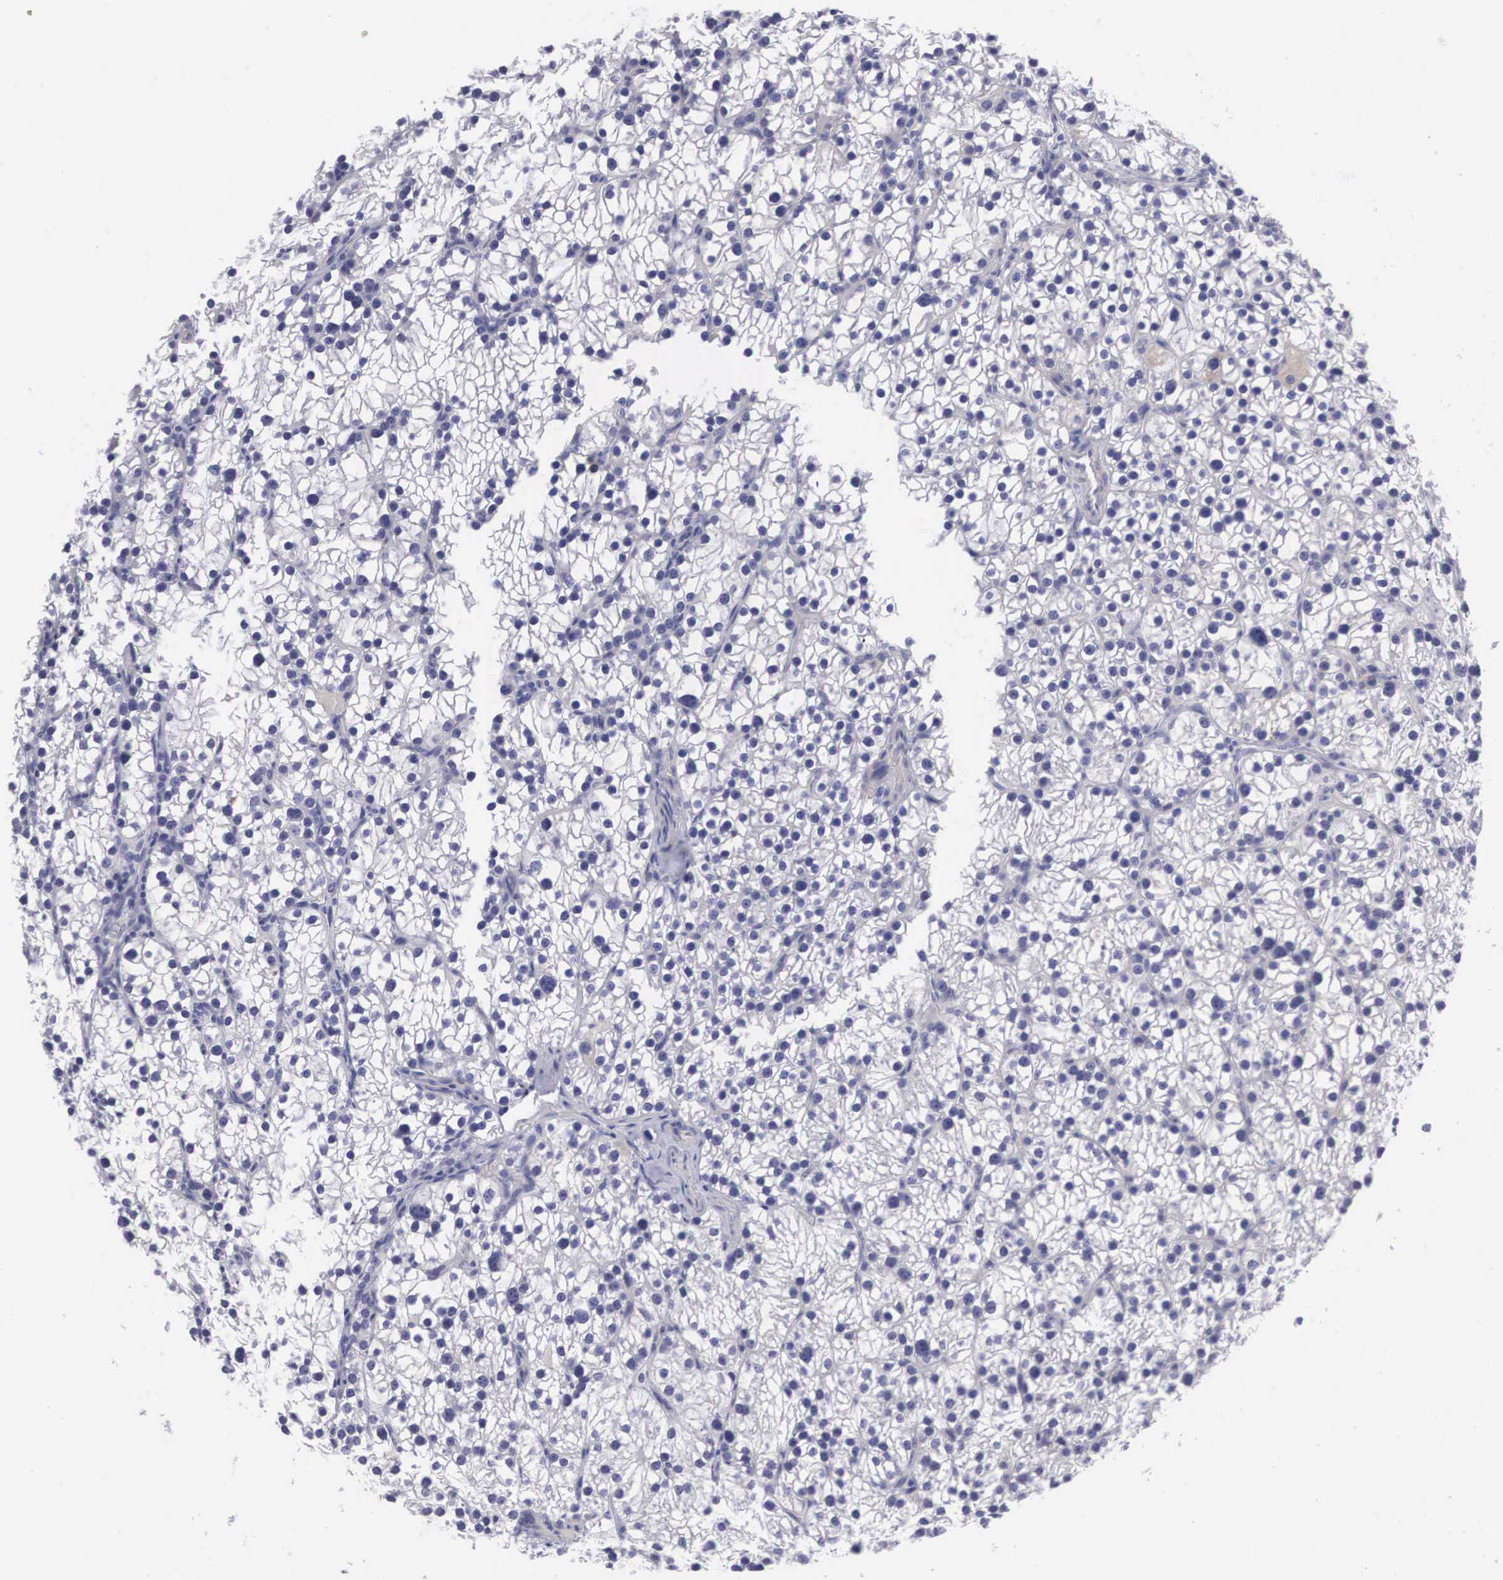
{"staining": {"intensity": "negative", "quantity": "none", "location": "none"}, "tissue": "parathyroid gland", "cell_type": "Glandular cells", "image_type": "normal", "snomed": [{"axis": "morphology", "description": "Normal tissue, NOS"}, {"axis": "topography", "description": "Parathyroid gland"}], "caption": "High power microscopy image of an immunohistochemistry image of normal parathyroid gland, revealing no significant staining in glandular cells. Nuclei are stained in blue.", "gene": "SOX11", "patient": {"sex": "female", "age": 54}}